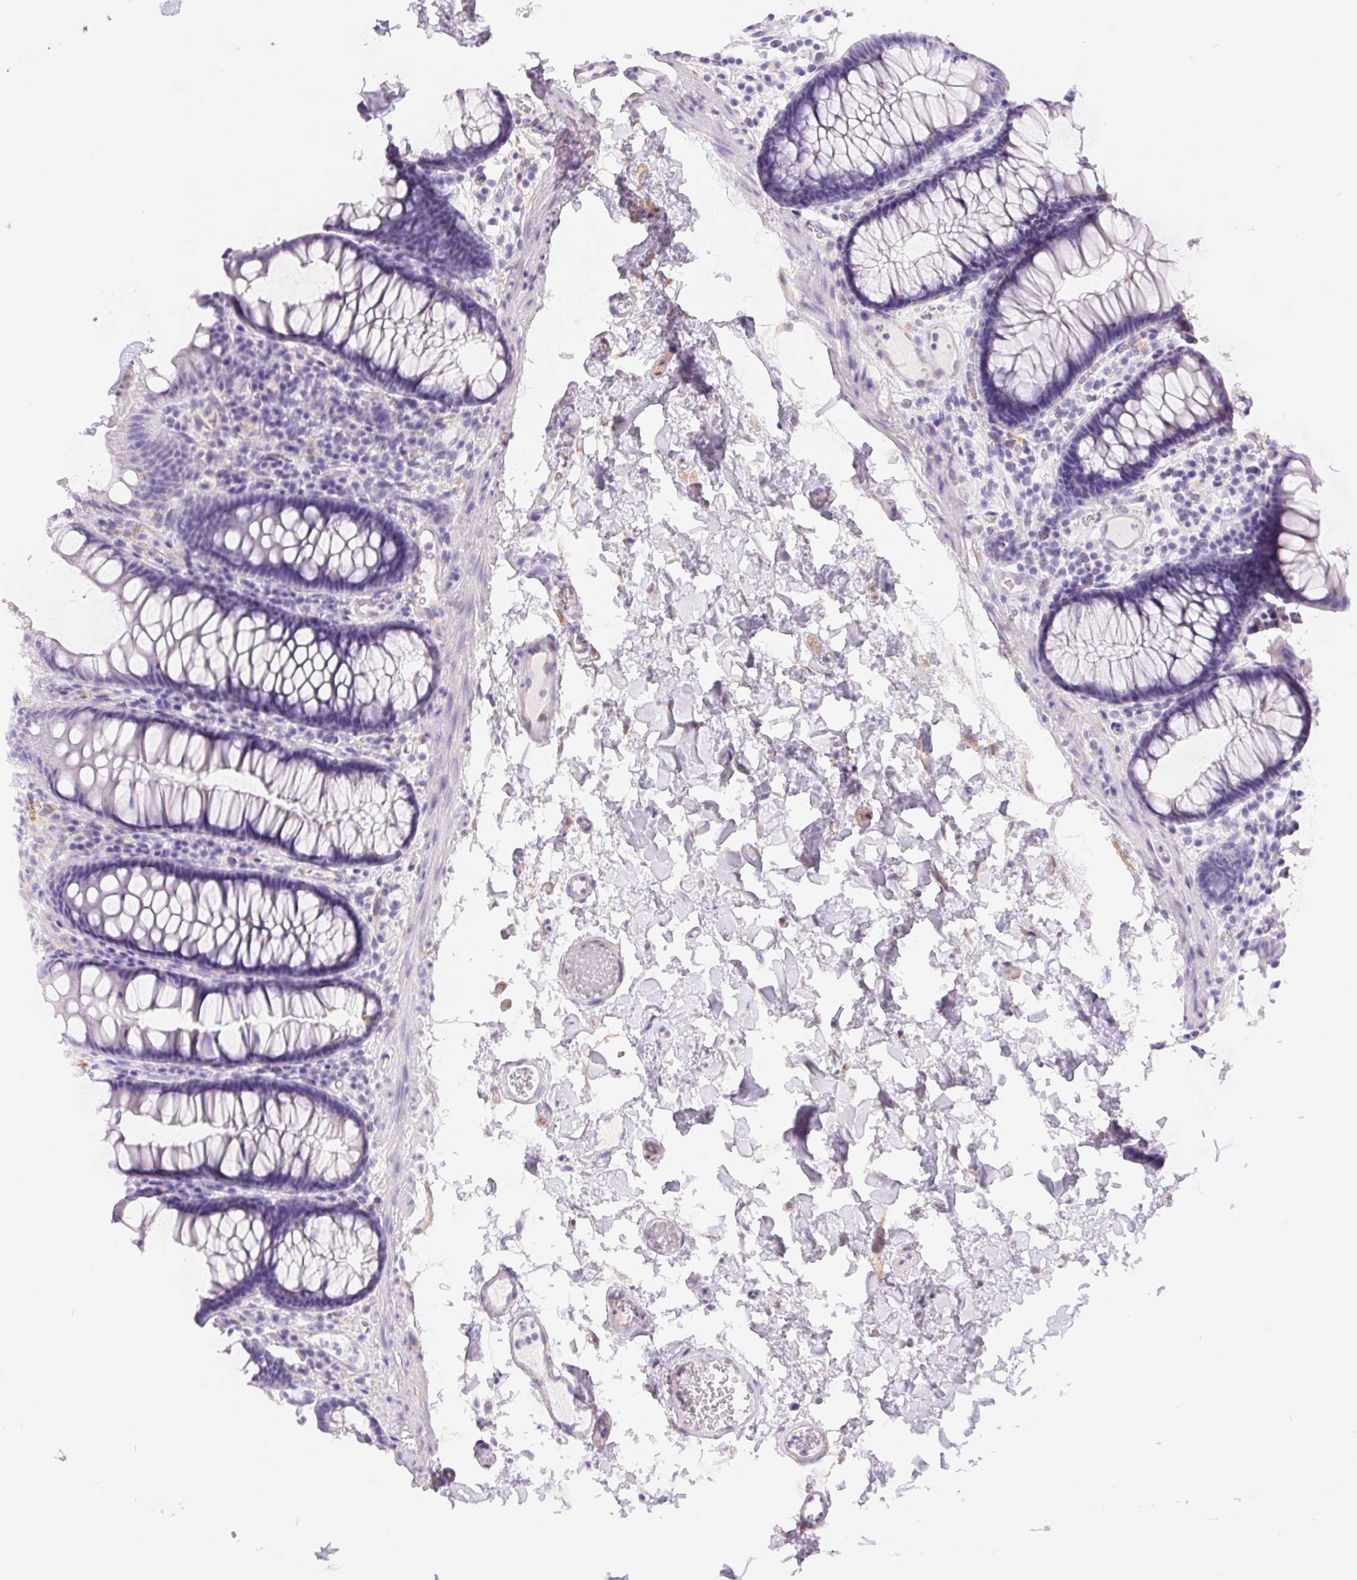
{"staining": {"intensity": "negative", "quantity": "none", "location": "none"}, "tissue": "colon", "cell_type": "Endothelial cells", "image_type": "normal", "snomed": [{"axis": "morphology", "description": "Normal tissue, NOS"}, {"axis": "topography", "description": "Colon"}, {"axis": "topography", "description": "Peripheral nerve tissue"}], "caption": "An image of colon stained for a protein exhibits no brown staining in endothelial cells. (Stains: DAB IHC with hematoxylin counter stain, Microscopy: brightfield microscopy at high magnification).", "gene": "PNLIP", "patient": {"sex": "male", "age": 84}}